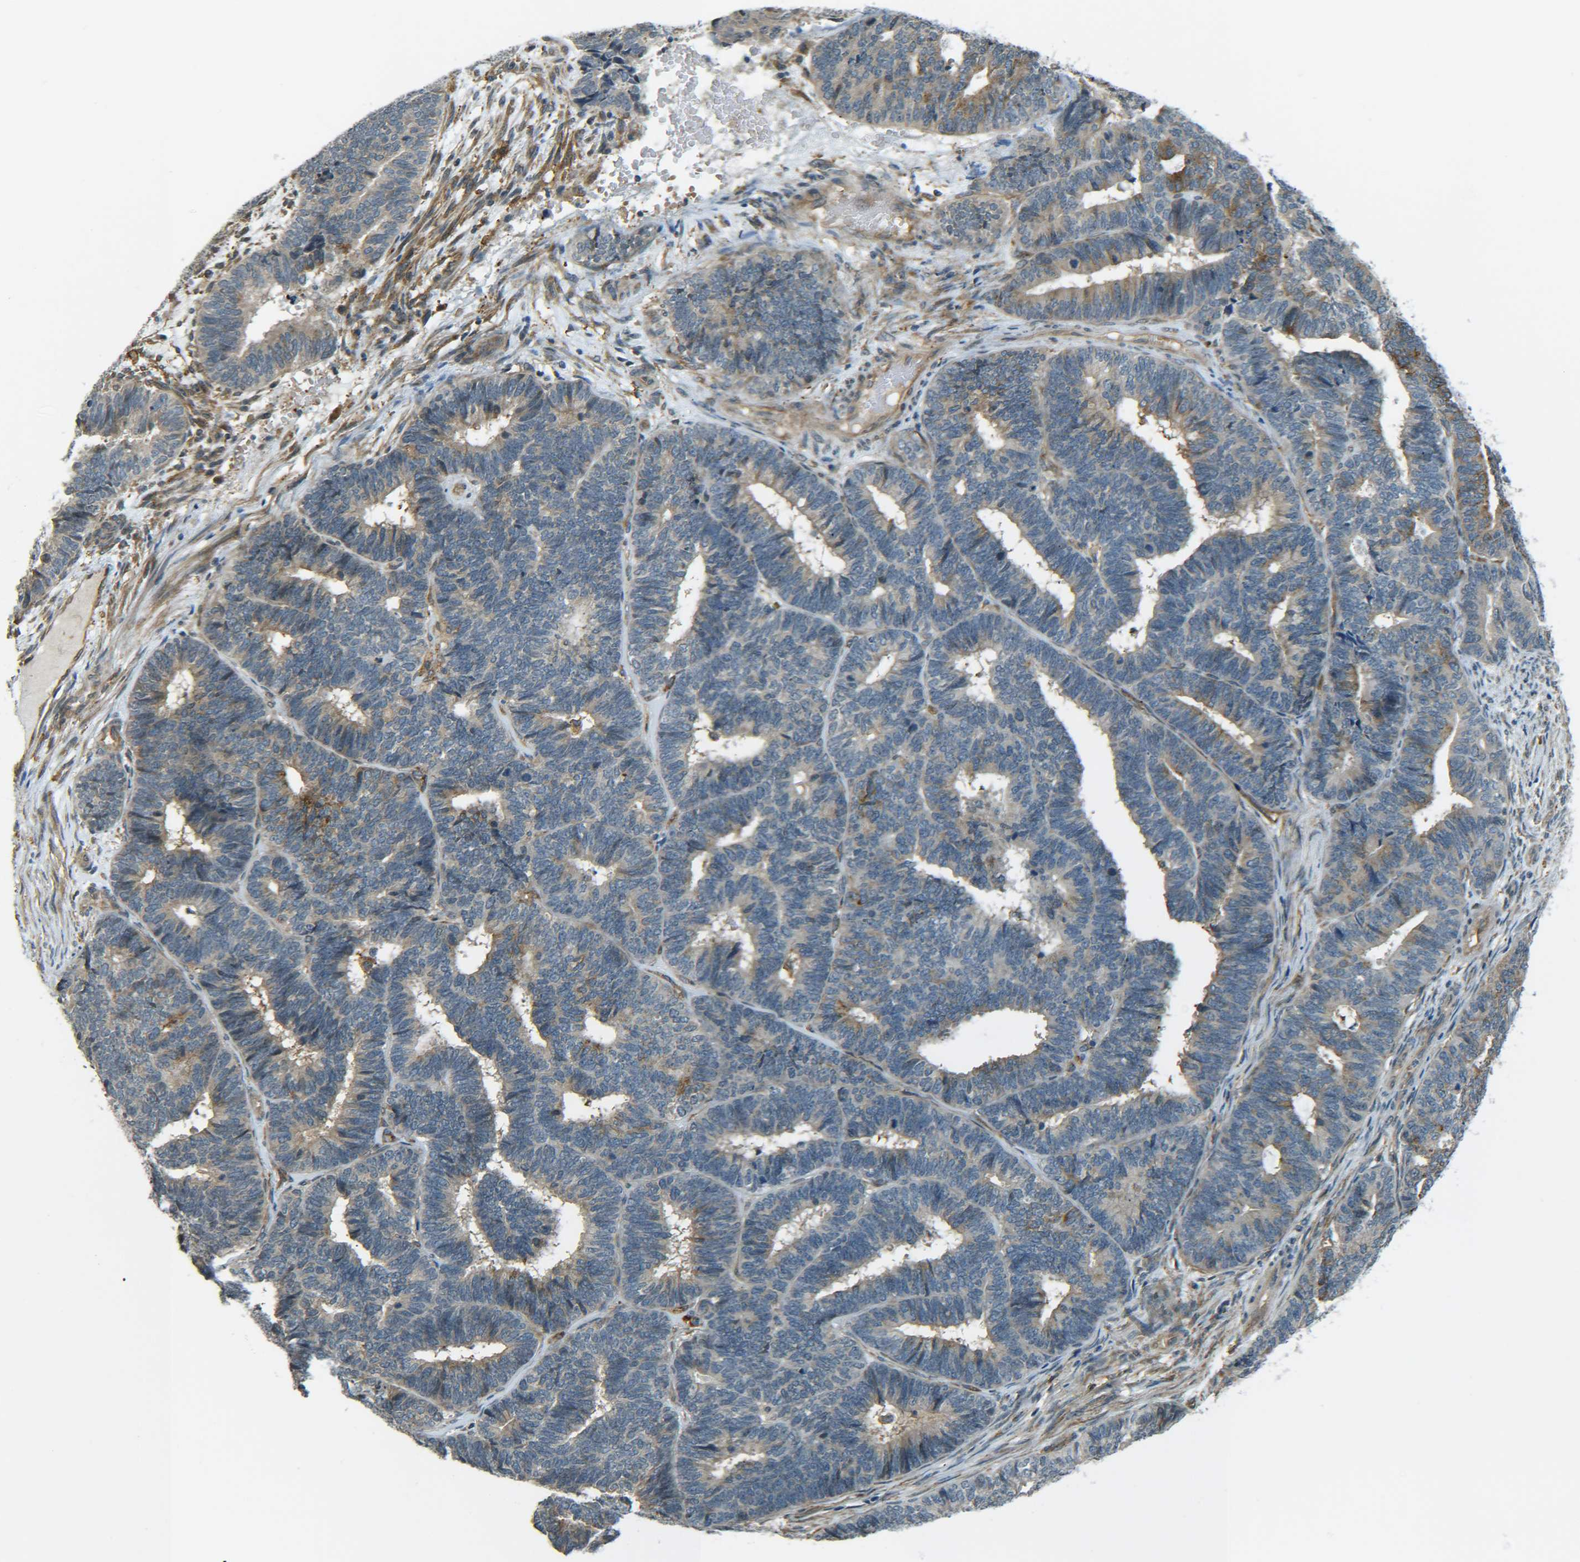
{"staining": {"intensity": "weak", "quantity": ">75%", "location": "cytoplasmic/membranous"}, "tissue": "endometrial cancer", "cell_type": "Tumor cells", "image_type": "cancer", "snomed": [{"axis": "morphology", "description": "Adenocarcinoma, NOS"}, {"axis": "topography", "description": "Endometrium"}], "caption": "Endometrial cancer stained with a brown dye exhibits weak cytoplasmic/membranous positive expression in approximately >75% of tumor cells.", "gene": "DAB2", "patient": {"sex": "female", "age": 70}}